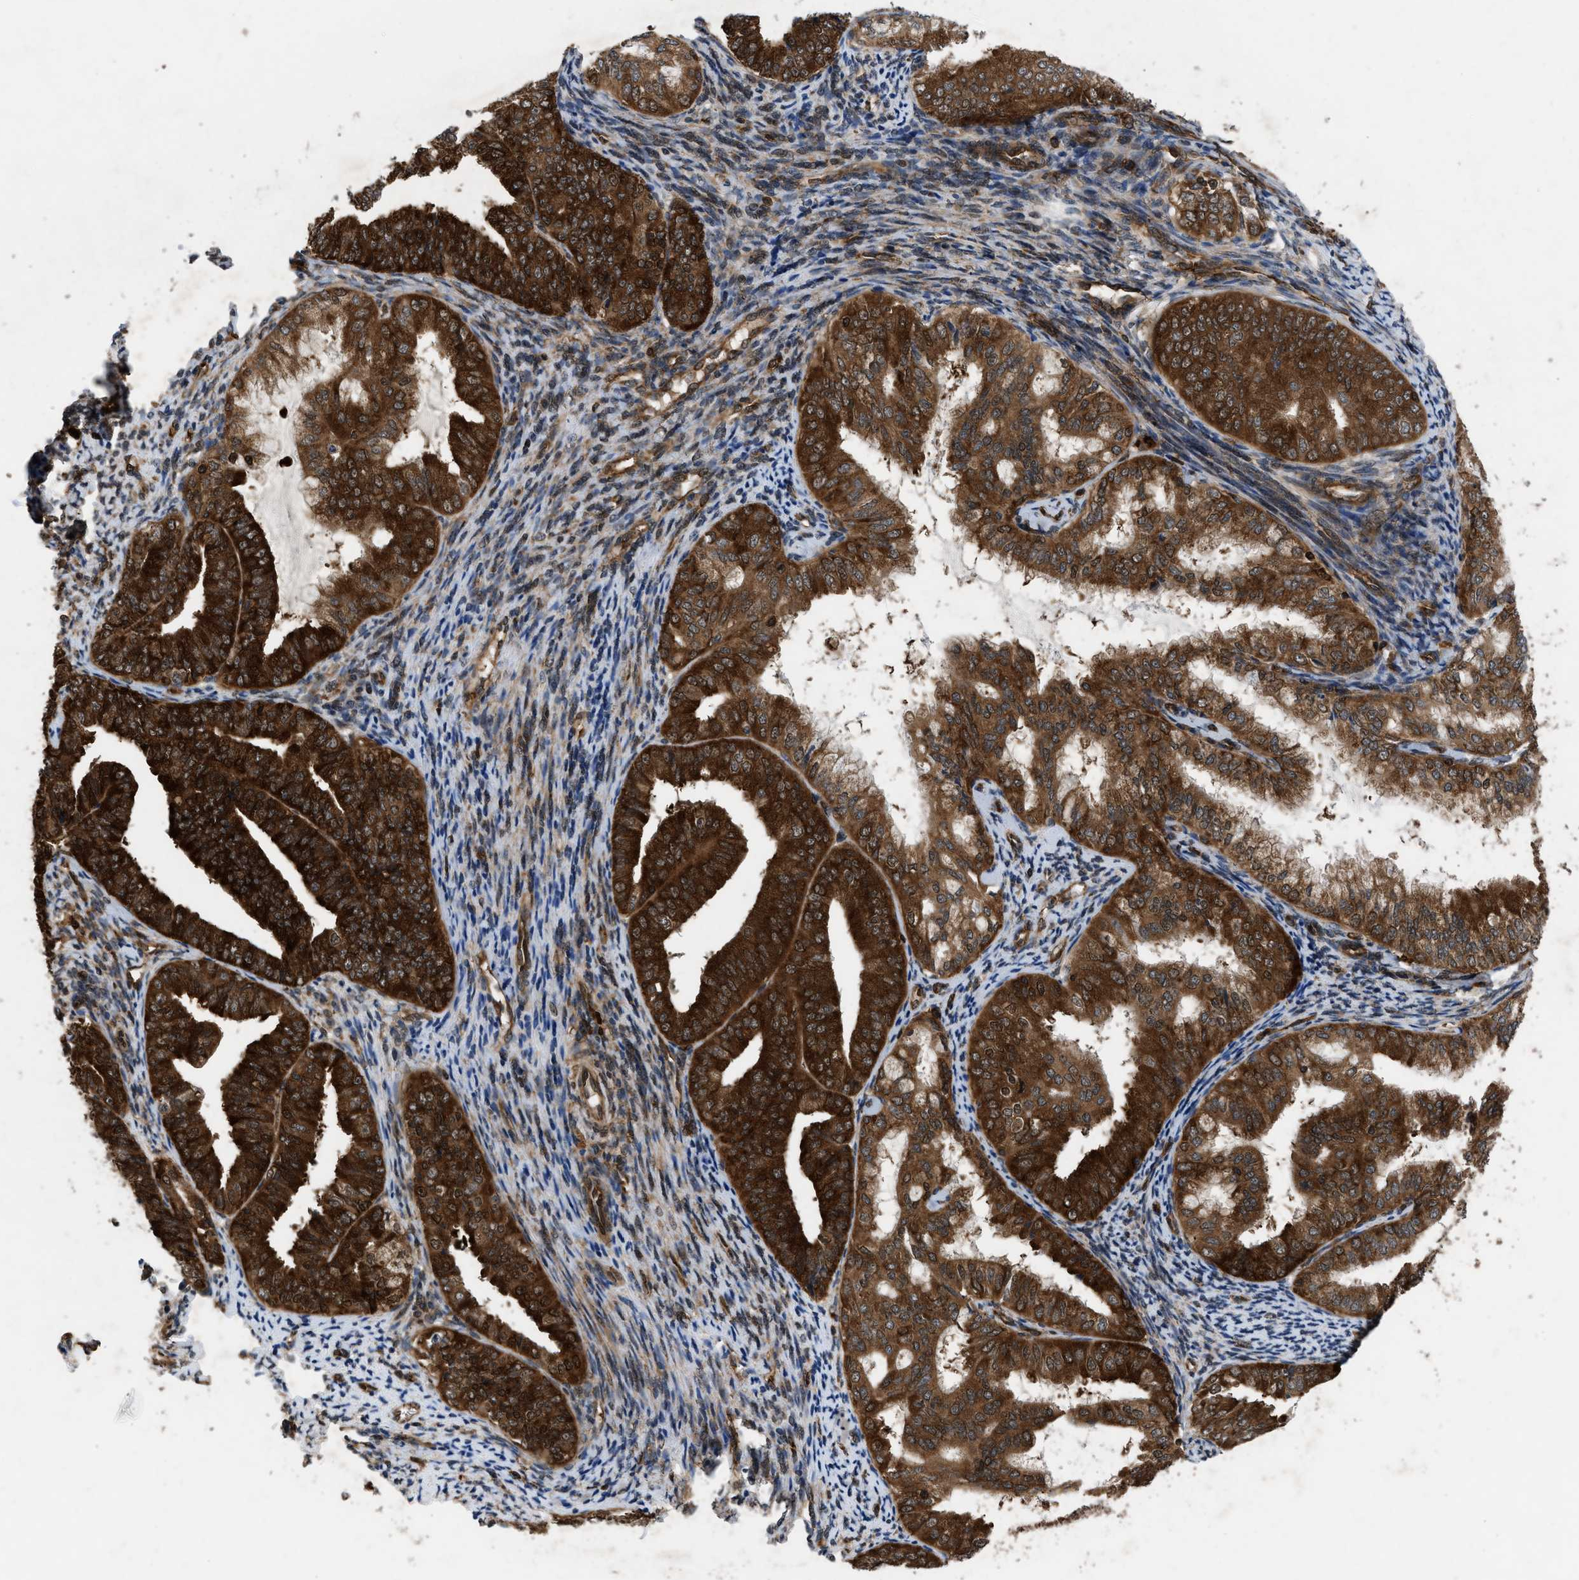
{"staining": {"intensity": "strong", "quantity": ">75%", "location": "cytoplasmic/membranous,nuclear"}, "tissue": "endometrial cancer", "cell_type": "Tumor cells", "image_type": "cancer", "snomed": [{"axis": "morphology", "description": "Adenocarcinoma, NOS"}, {"axis": "topography", "description": "Endometrium"}], "caption": "The image demonstrates staining of endometrial cancer (adenocarcinoma), revealing strong cytoplasmic/membranous and nuclear protein staining (brown color) within tumor cells.", "gene": "OXSR1", "patient": {"sex": "female", "age": 63}}